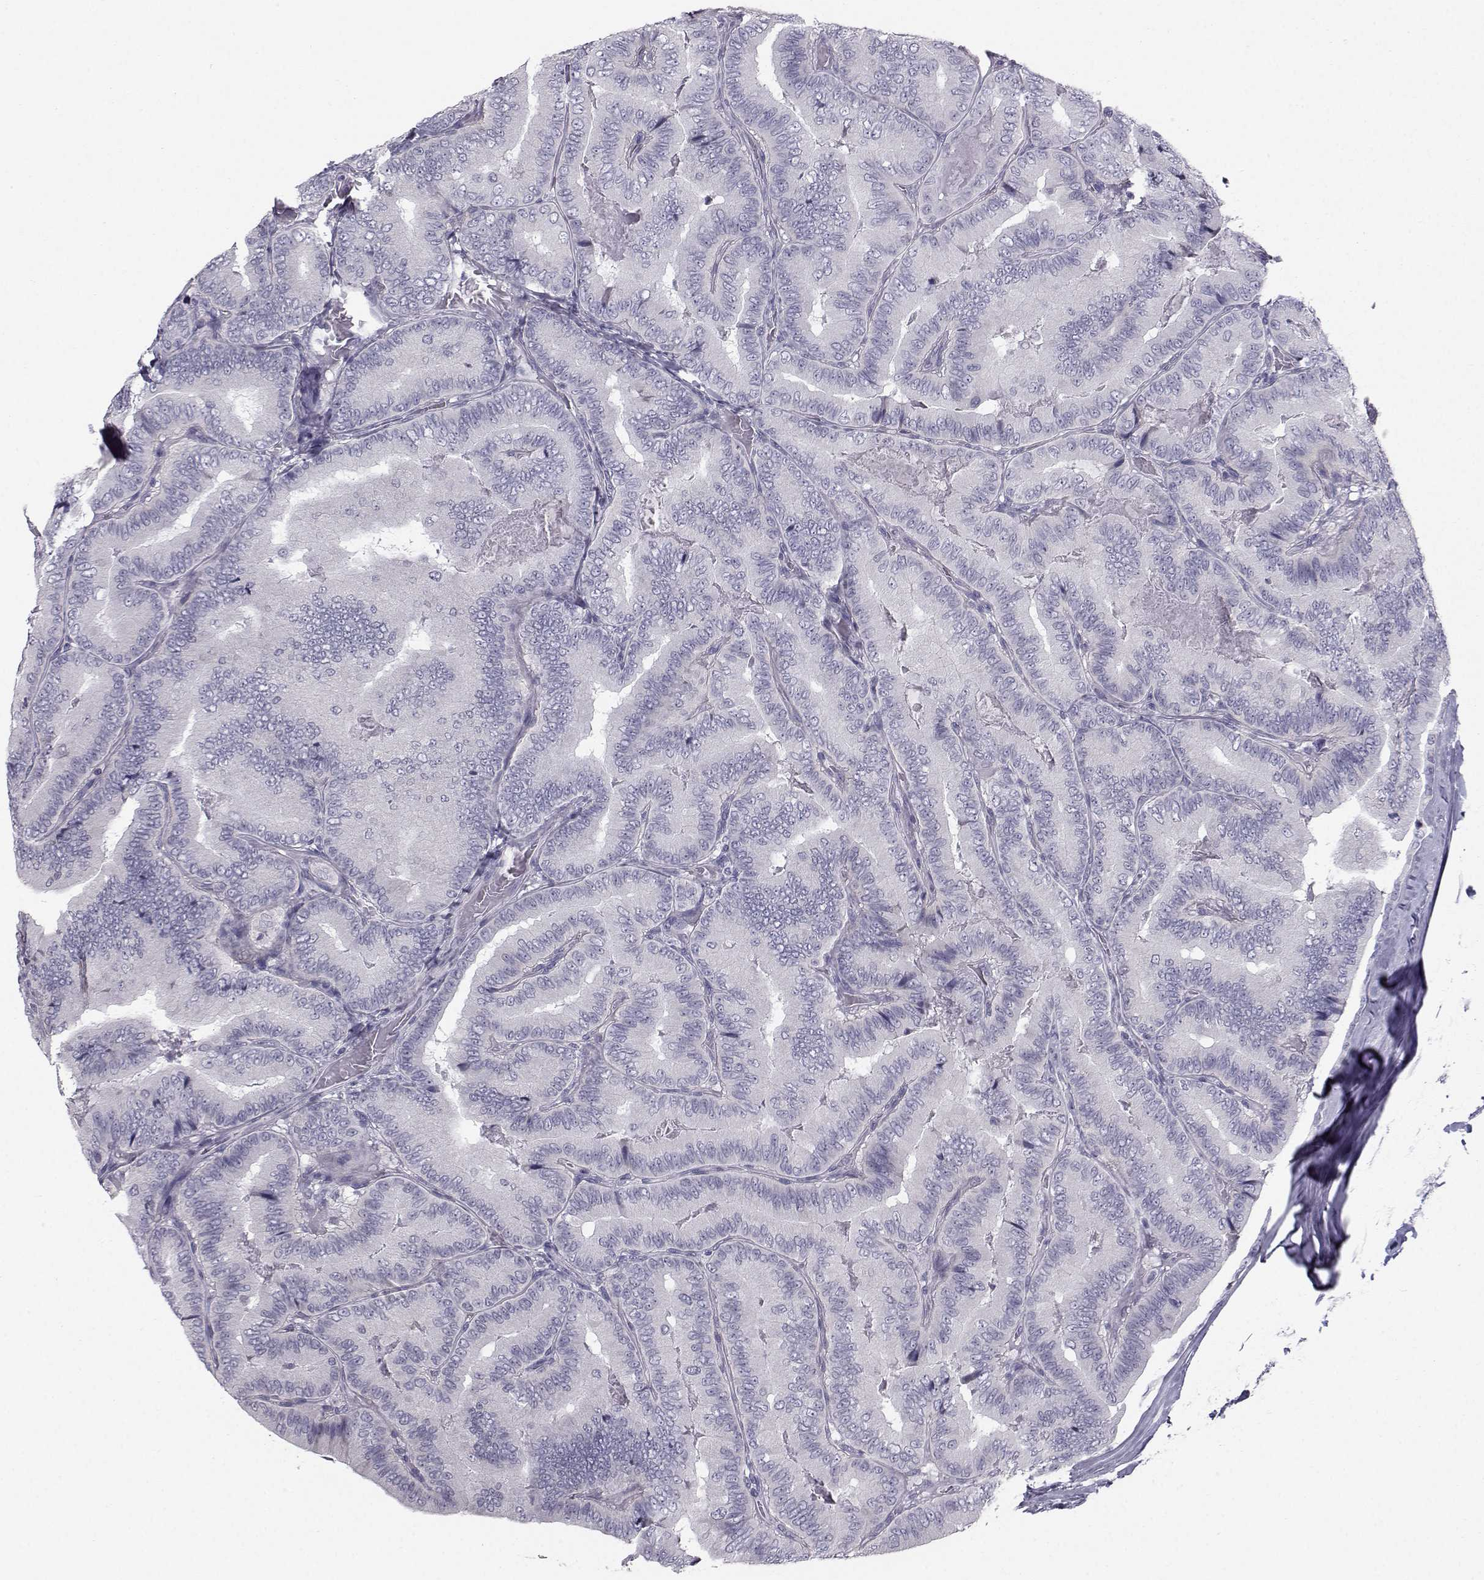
{"staining": {"intensity": "negative", "quantity": "none", "location": "none"}, "tissue": "thyroid cancer", "cell_type": "Tumor cells", "image_type": "cancer", "snomed": [{"axis": "morphology", "description": "Papillary adenocarcinoma, NOS"}, {"axis": "topography", "description": "Thyroid gland"}], "caption": "DAB (3,3'-diaminobenzidine) immunohistochemical staining of human papillary adenocarcinoma (thyroid) shows no significant positivity in tumor cells.", "gene": "SPDYE4", "patient": {"sex": "male", "age": 61}}